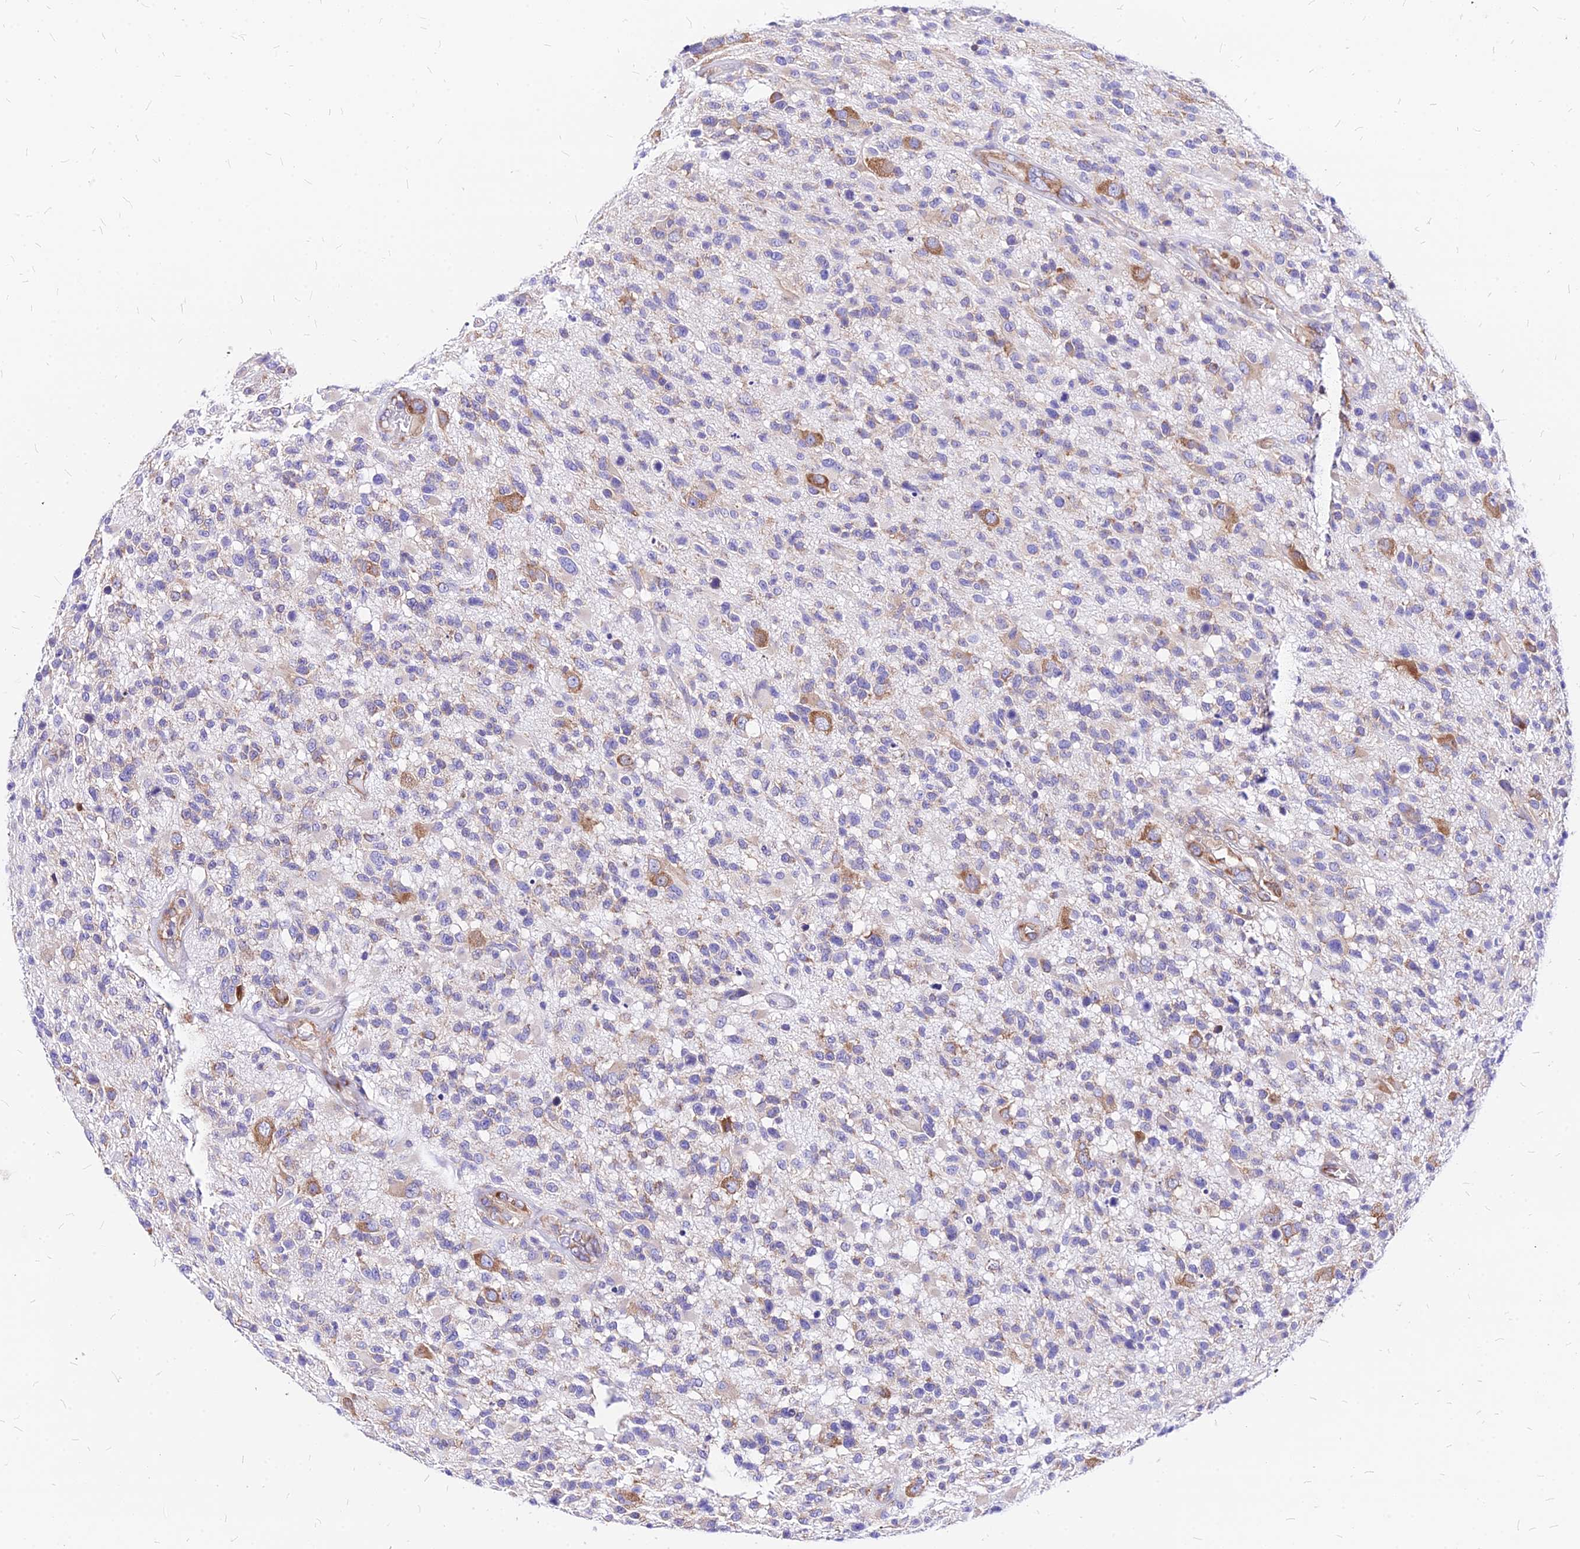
{"staining": {"intensity": "negative", "quantity": "none", "location": "none"}, "tissue": "glioma", "cell_type": "Tumor cells", "image_type": "cancer", "snomed": [{"axis": "morphology", "description": "Glioma, malignant, High grade"}, {"axis": "morphology", "description": "Glioblastoma, NOS"}, {"axis": "topography", "description": "Brain"}], "caption": "Immunohistochemical staining of human glioma reveals no significant positivity in tumor cells.", "gene": "RPL19", "patient": {"sex": "male", "age": 60}}